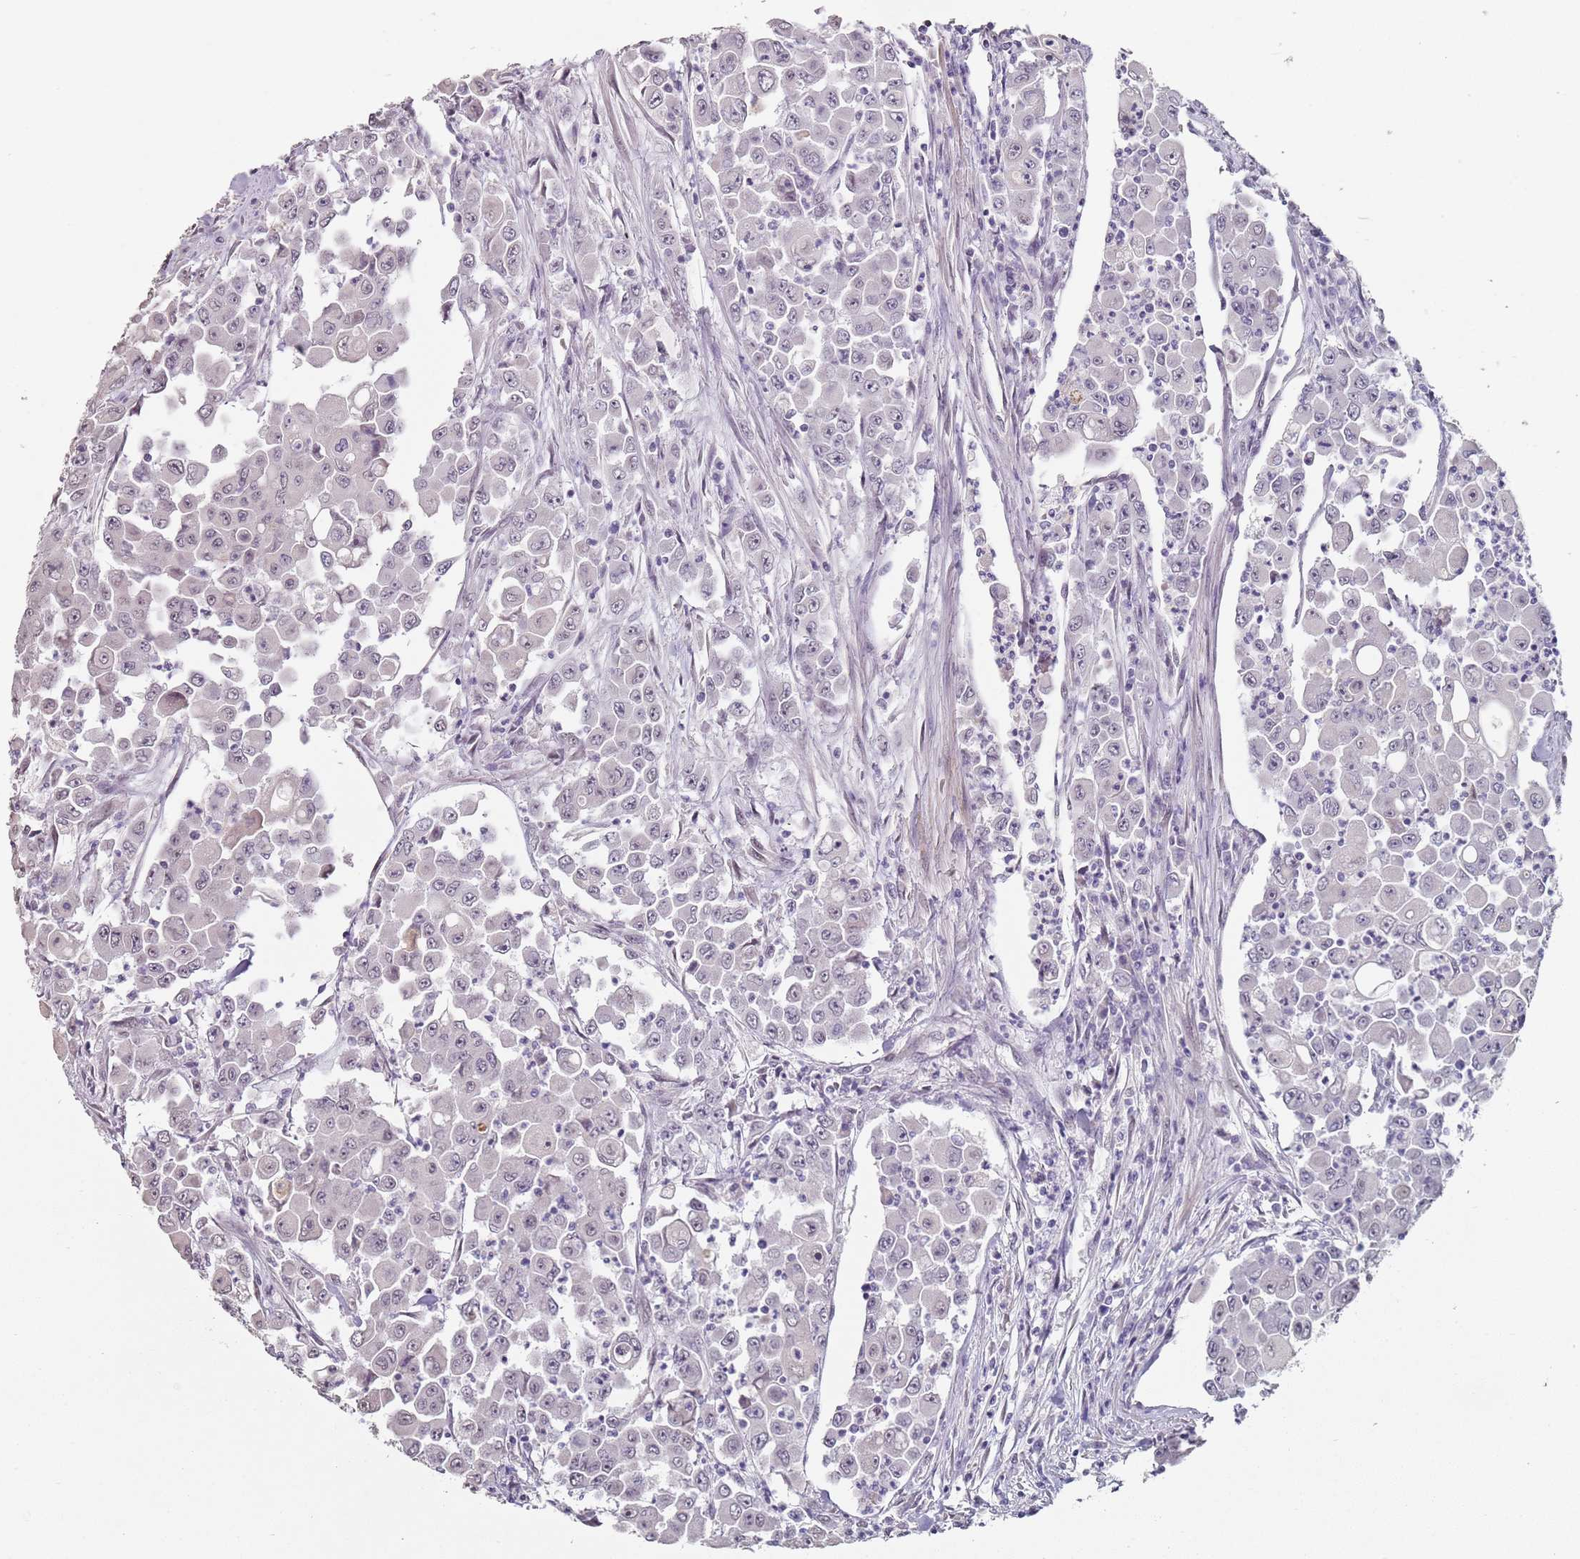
{"staining": {"intensity": "weak", "quantity": "<25%", "location": "nuclear"}, "tissue": "colorectal cancer", "cell_type": "Tumor cells", "image_type": "cancer", "snomed": [{"axis": "morphology", "description": "Adenocarcinoma, NOS"}, {"axis": "topography", "description": "Colon"}], "caption": "DAB (3,3'-diaminobenzidine) immunohistochemical staining of human colorectal cancer (adenocarcinoma) shows no significant expression in tumor cells.", "gene": "DNAH11", "patient": {"sex": "male", "age": 51}}